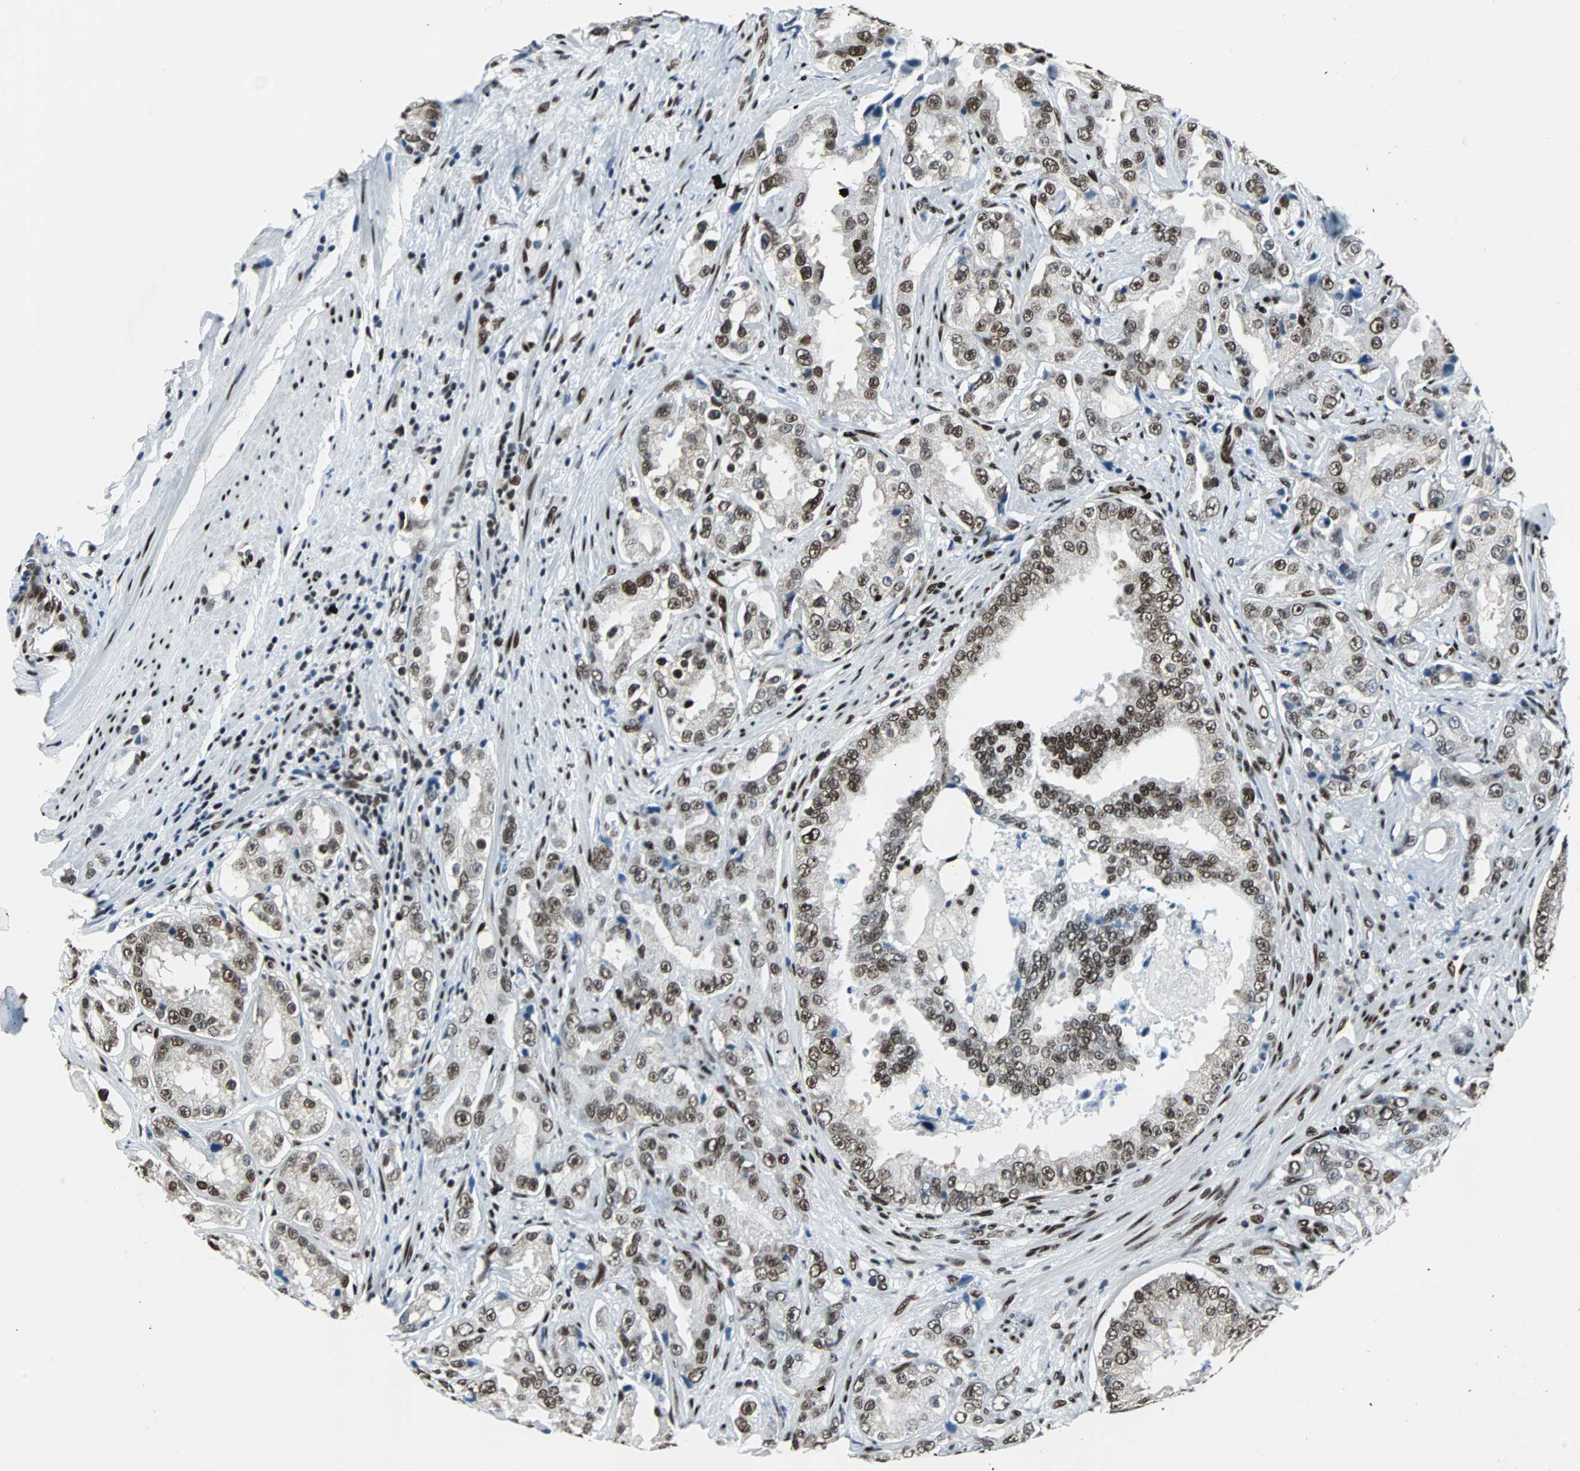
{"staining": {"intensity": "moderate", "quantity": ">75%", "location": "nuclear"}, "tissue": "prostate cancer", "cell_type": "Tumor cells", "image_type": "cancer", "snomed": [{"axis": "morphology", "description": "Adenocarcinoma, High grade"}, {"axis": "topography", "description": "Prostate"}], "caption": "High-grade adenocarcinoma (prostate) tissue reveals moderate nuclear positivity in about >75% of tumor cells", "gene": "MEF2D", "patient": {"sex": "male", "age": 73}}